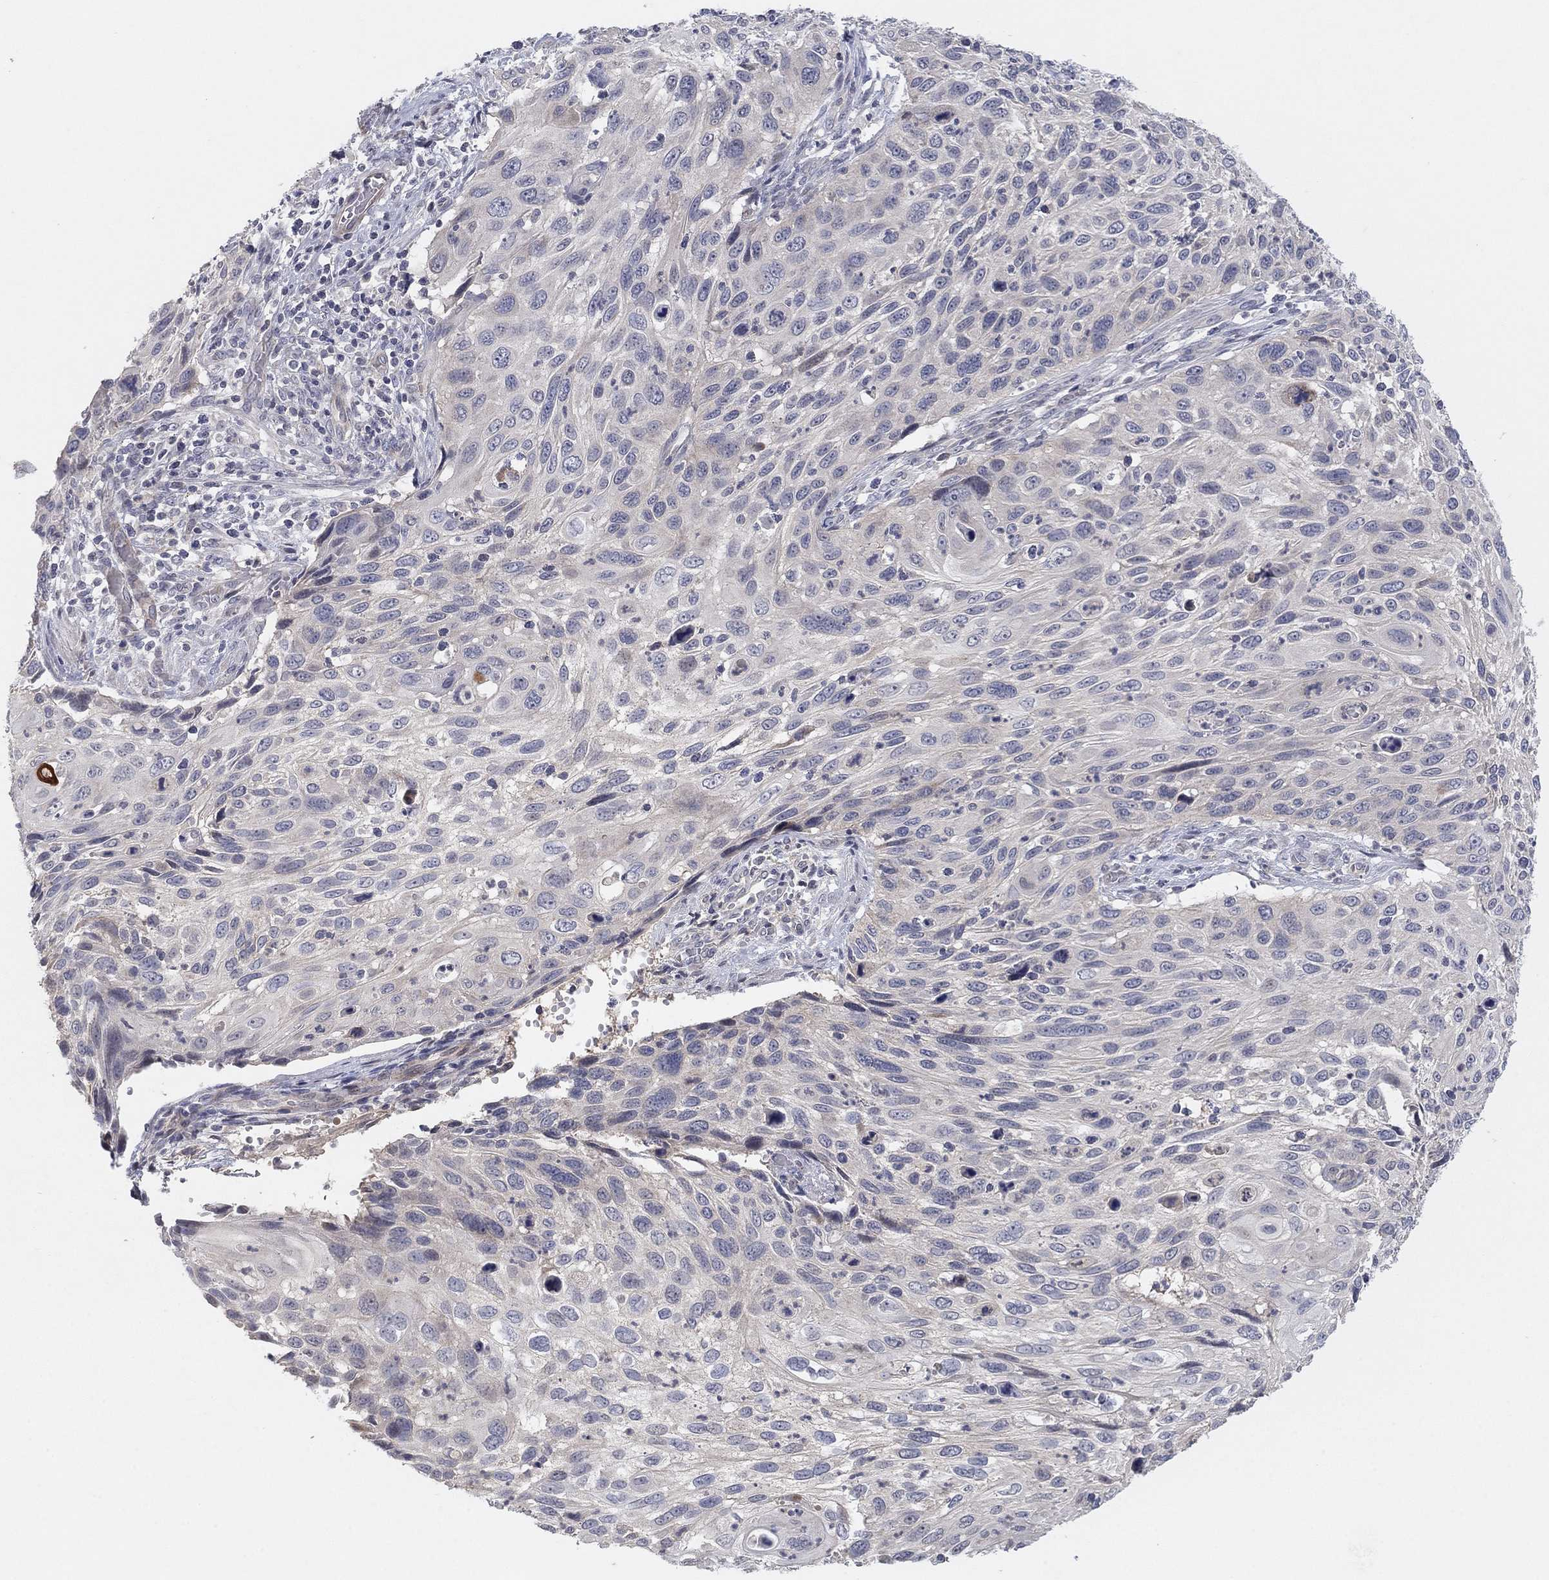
{"staining": {"intensity": "negative", "quantity": "none", "location": "none"}, "tissue": "cervical cancer", "cell_type": "Tumor cells", "image_type": "cancer", "snomed": [{"axis": "morphology", "description": "Squamous cell carcinoma, NOS"}, {"axis": "topography", "description": "Cervix"}], "caption": "The micrograph shows no staining of tumor cells in squamous cell carcinoma (cervical). The staining is performed using DAB (3,3'-diaminobenzidine) brown chromogen with nuclei counter-stained in using hematoxylin.", "gene": "AMN1", "patient": {"sex": "female", "age": 70}}